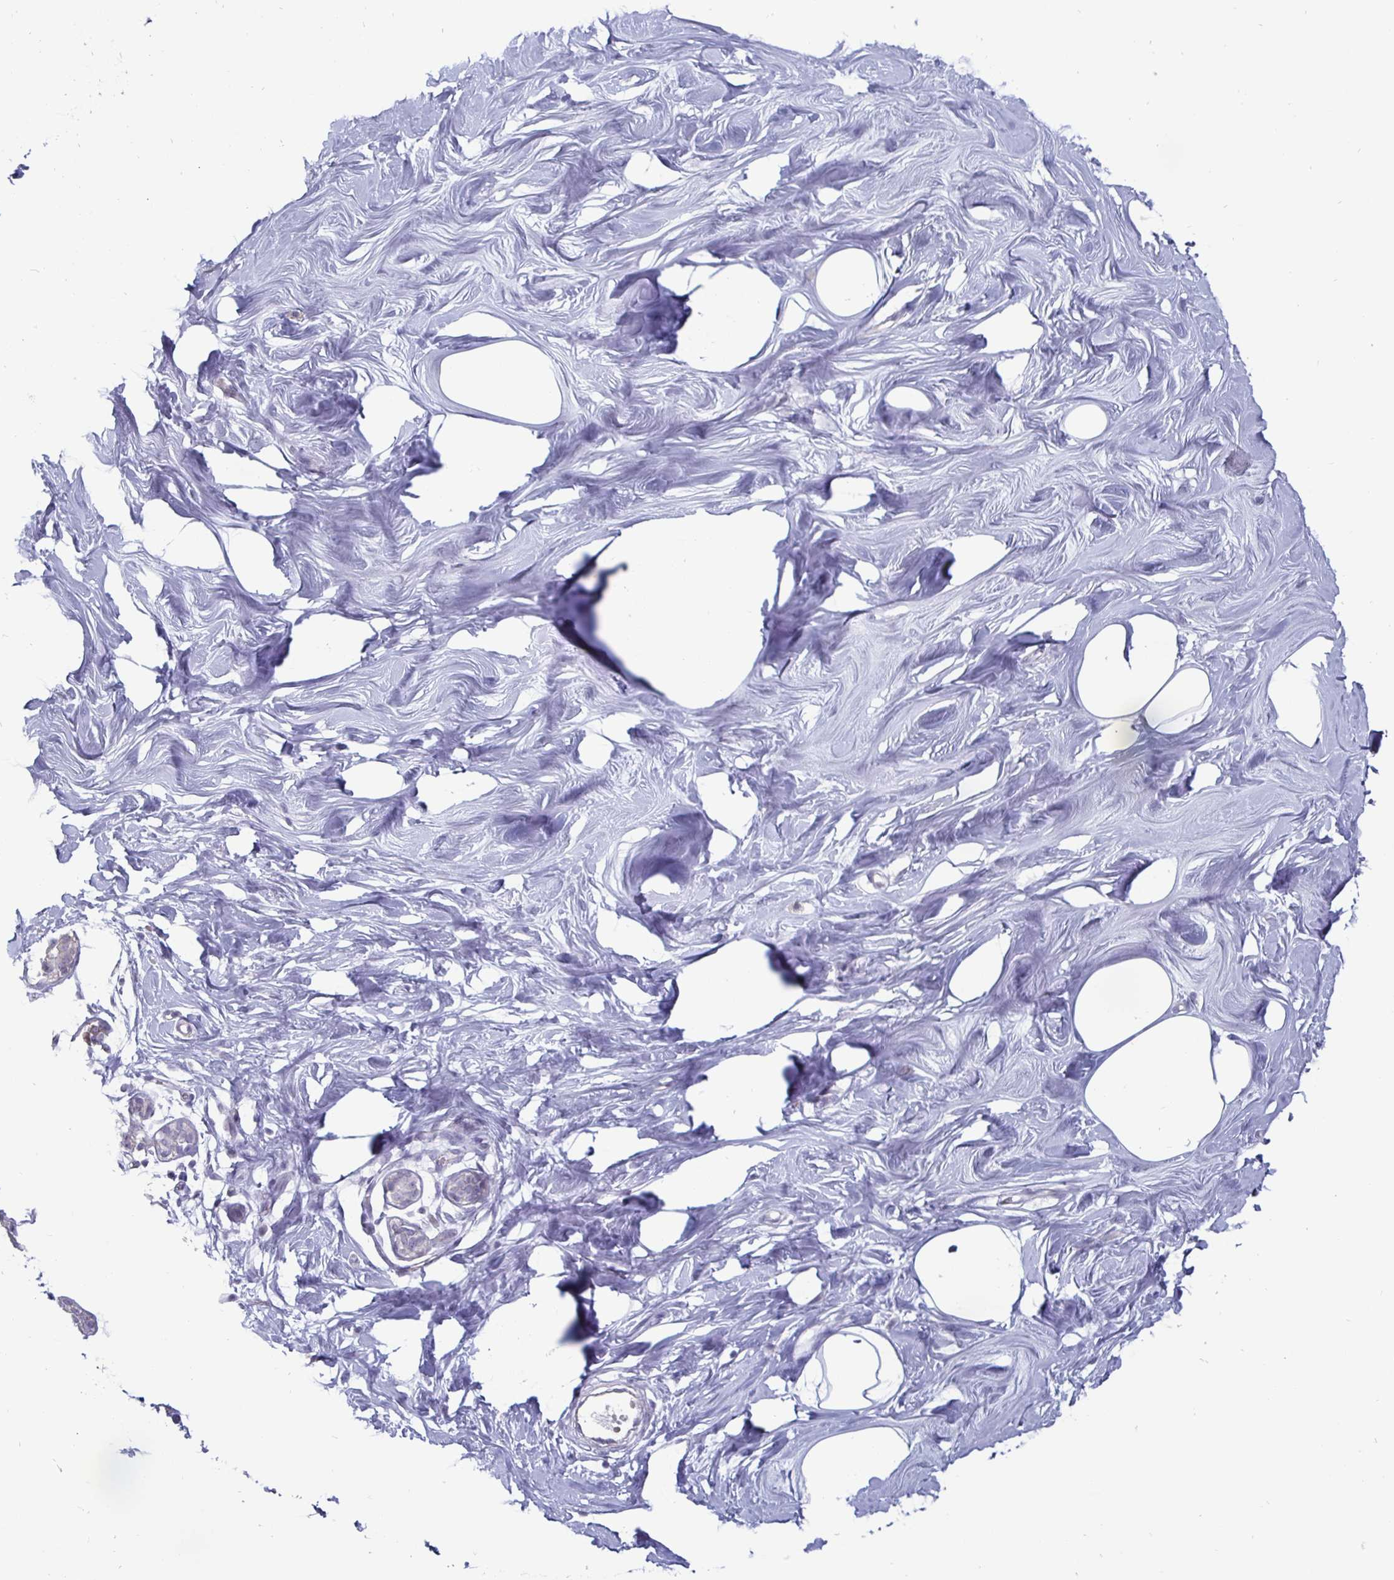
{"staining": {"intensity": "negative", "quantity": "none", "location": "none"}, "tissue": "breast", "cell_type": "Adipocytes", "image_type": "normal", "snomed": [{"axis": "morphology", "description": "Normal tissue, NOS"}, {"axis": "topography", "description": "Breast"}], "caption": "The histopathology image shows no significant expression in adipocytes of breast. (DAB IHC visualized using brightfield microscopy, high magnification).", "gene": "OOSP2", "patient": {"sex": "female", "age": 27}}